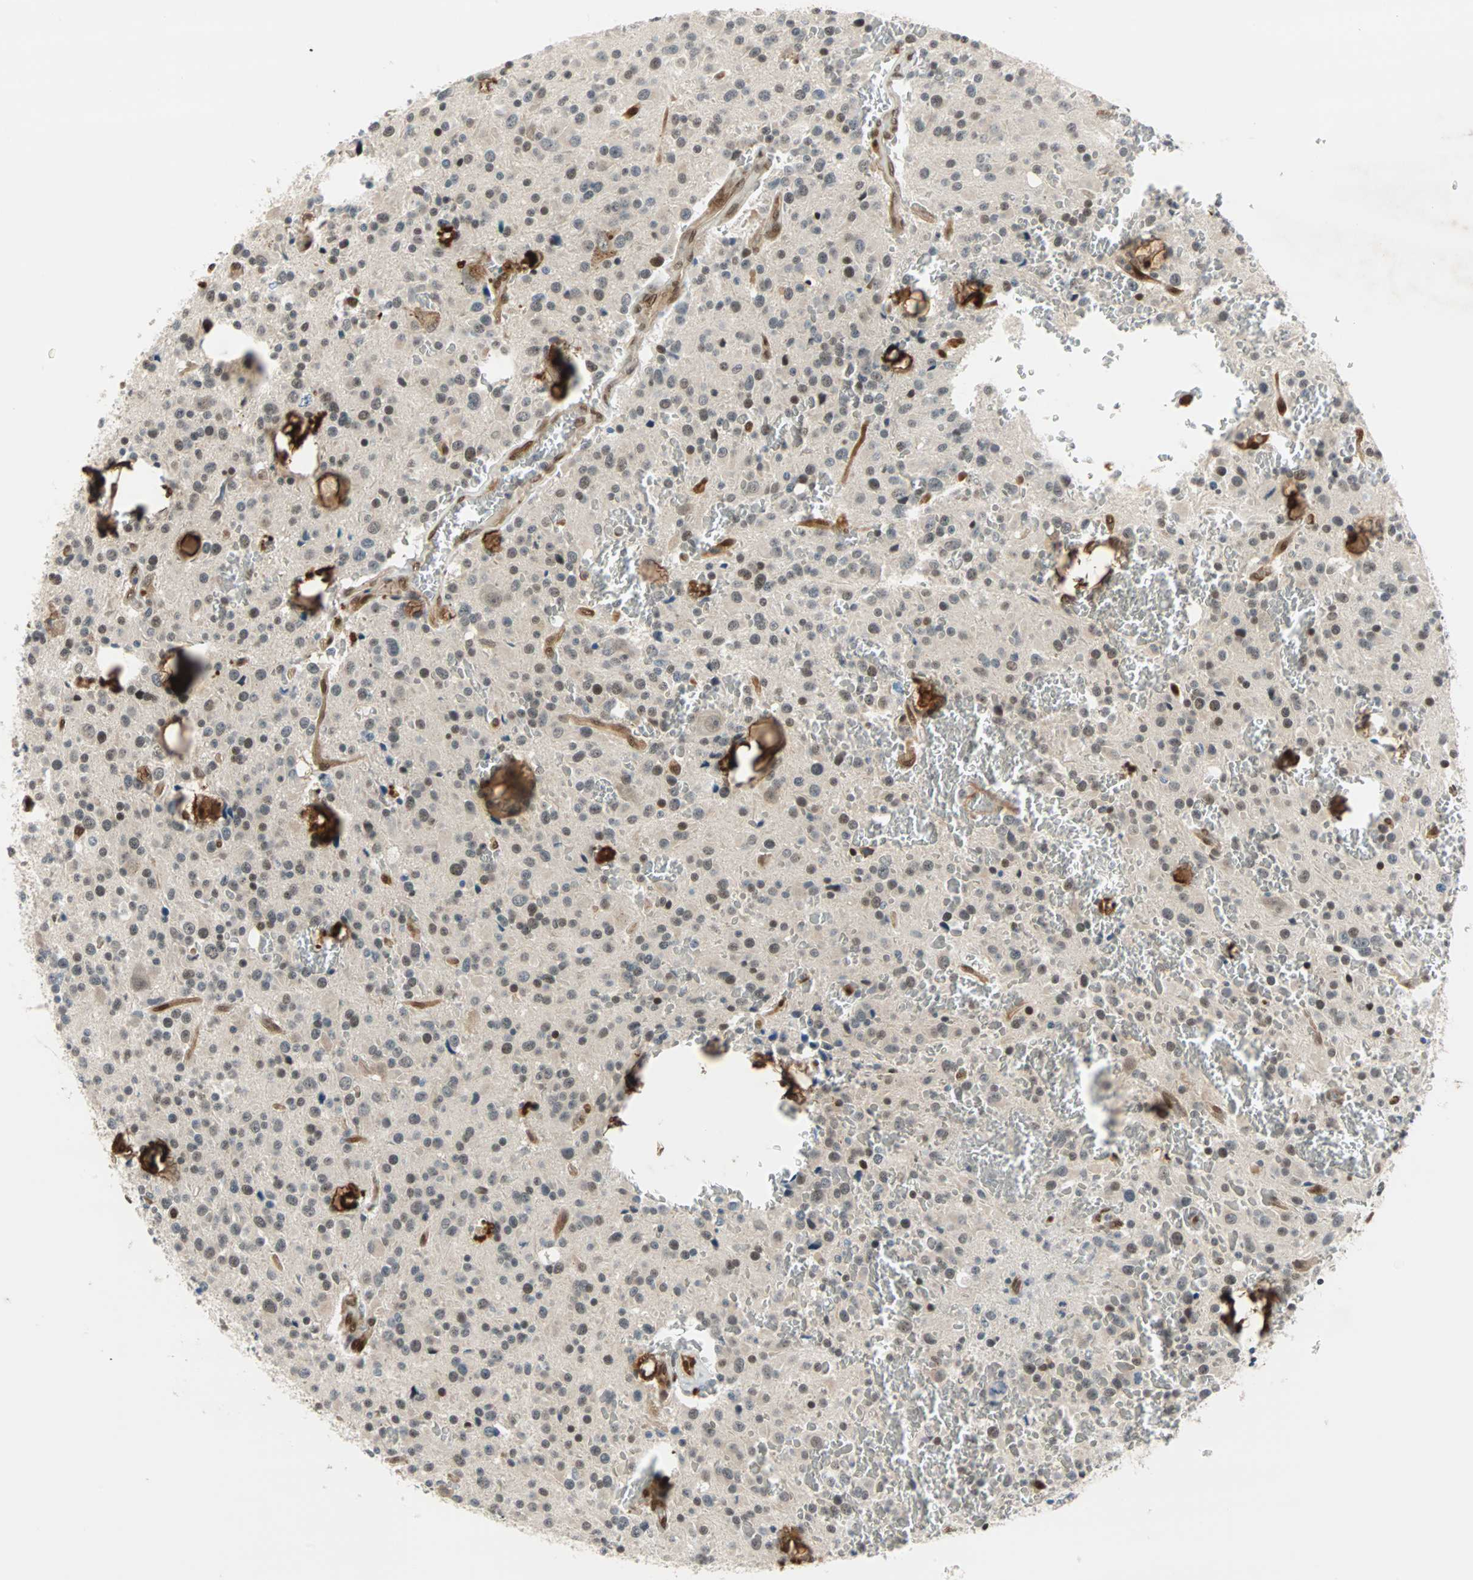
{"staining": {"intensity": "moderate", "quantity": "<25%", "location": "nuclear"}, "tissue": "glioma", "cell_type": "Tumor cells", "image_type": "cancer", "snomed": [{"axis": "morphology", "description": "Glioma, malignant, Low grade"}, {"axis": "topography", "description": "Brain"}], "caption": "An image showing moderate nuclear positivity in approximately <25% of tumor cells in low-grade glioma (malignant), as visualized by brown immunohistochemical staining.", "gene": "WWTR1", "patient": {"sex": "male", "age": 58}}